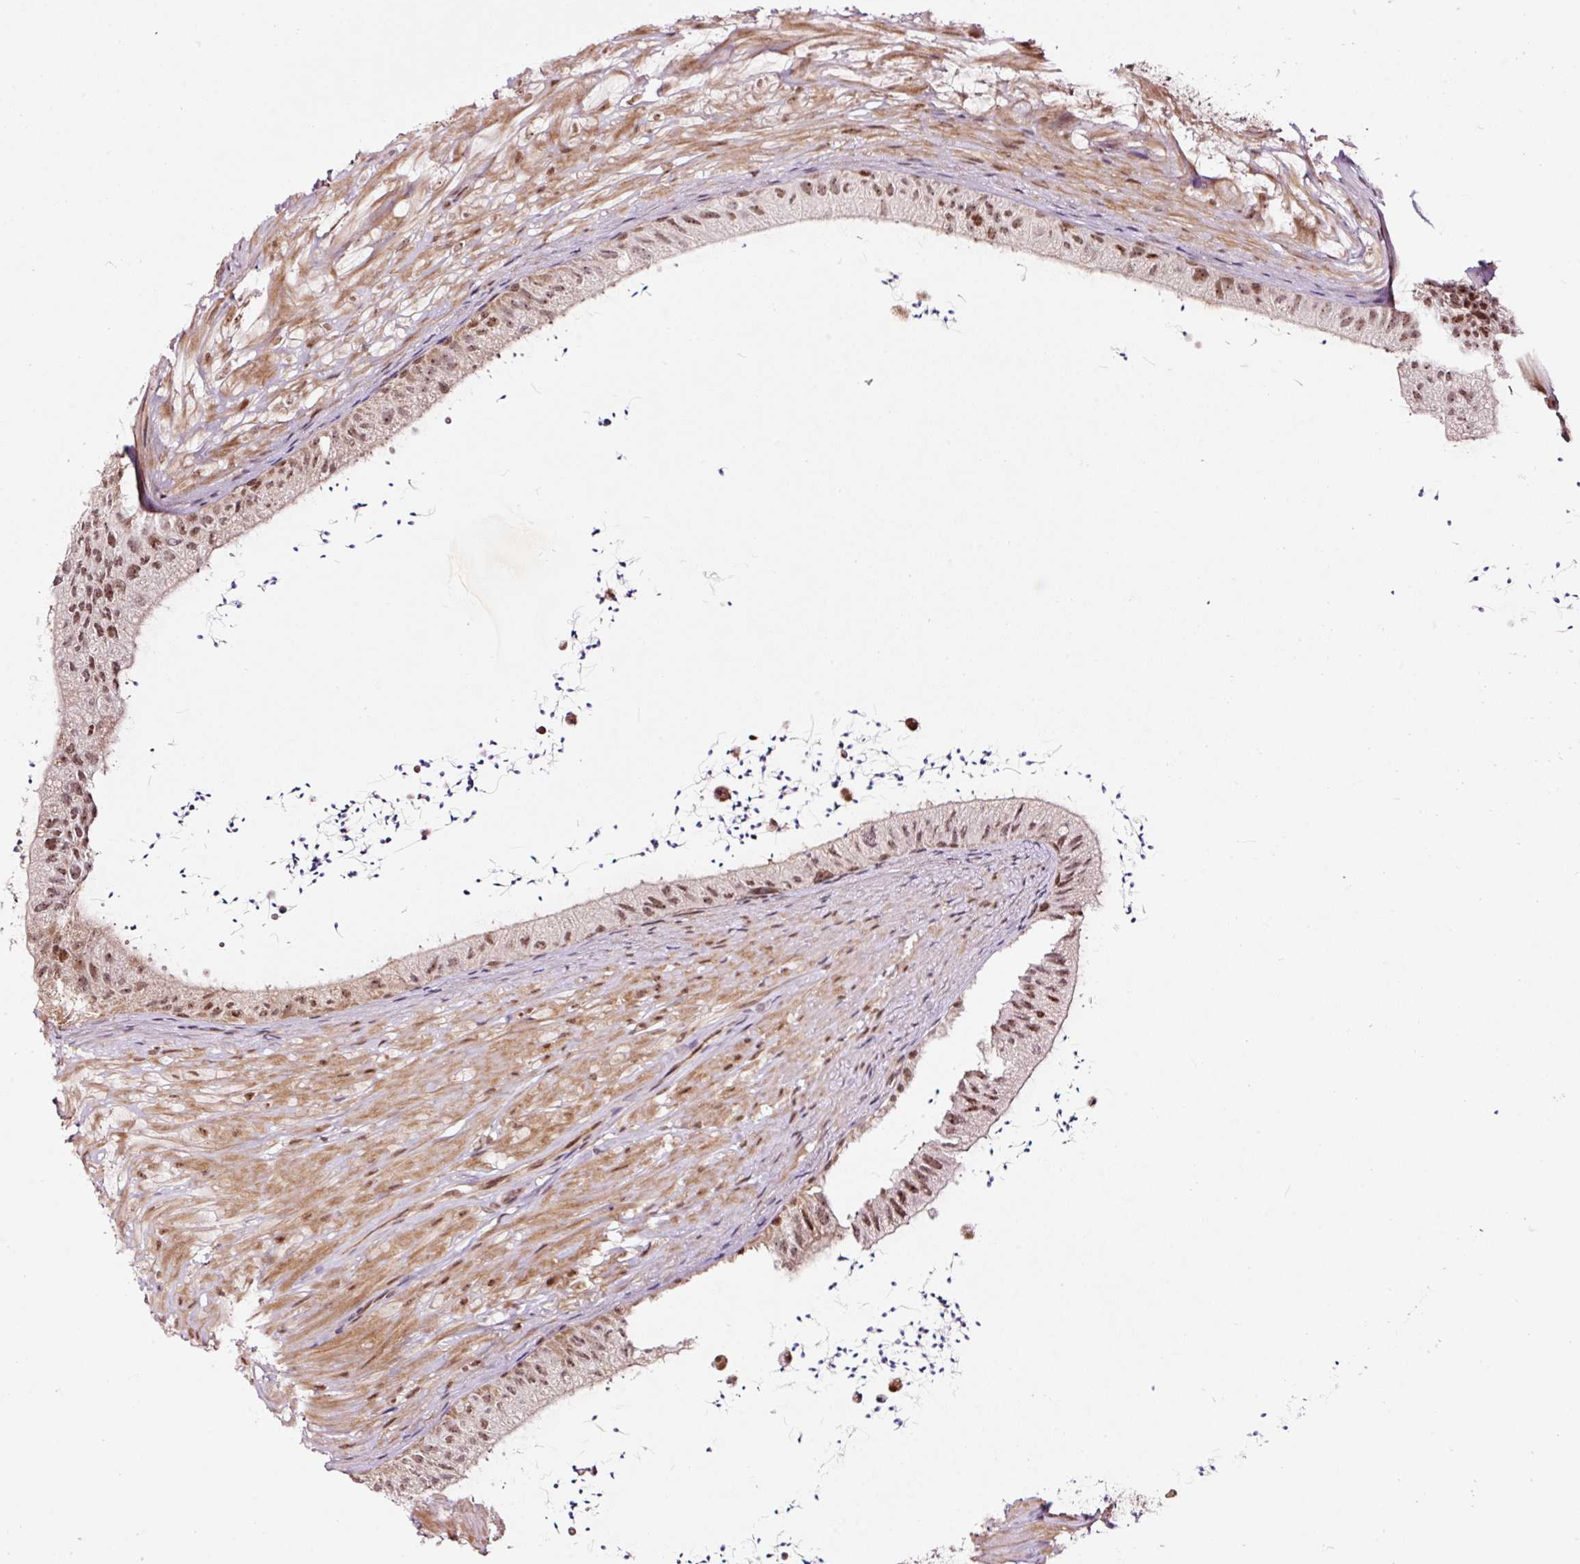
{"staining": {"intensity": "moderate", "quantity": ">75%", "location": "nuclear"}, "tissue": "epididymis", "cell_type": "Glandular cells", "image_type": "normal", "snomed": [{"axis": "morphology", "description": "Normal tissue, NOS"}, {"axis": "topography", "description": "Epididymis"}, {"axis": "topography", "description": "Peripheral nerve tissue"}], "caption": "An image showing moderate nuclear positivity in approximately >75% of glandular cells in unremarkable epididymis, as visualized by brown immunohistochemical staining.", "gene": "RFC4", "patient": {"sex": "male", "age": 32}}